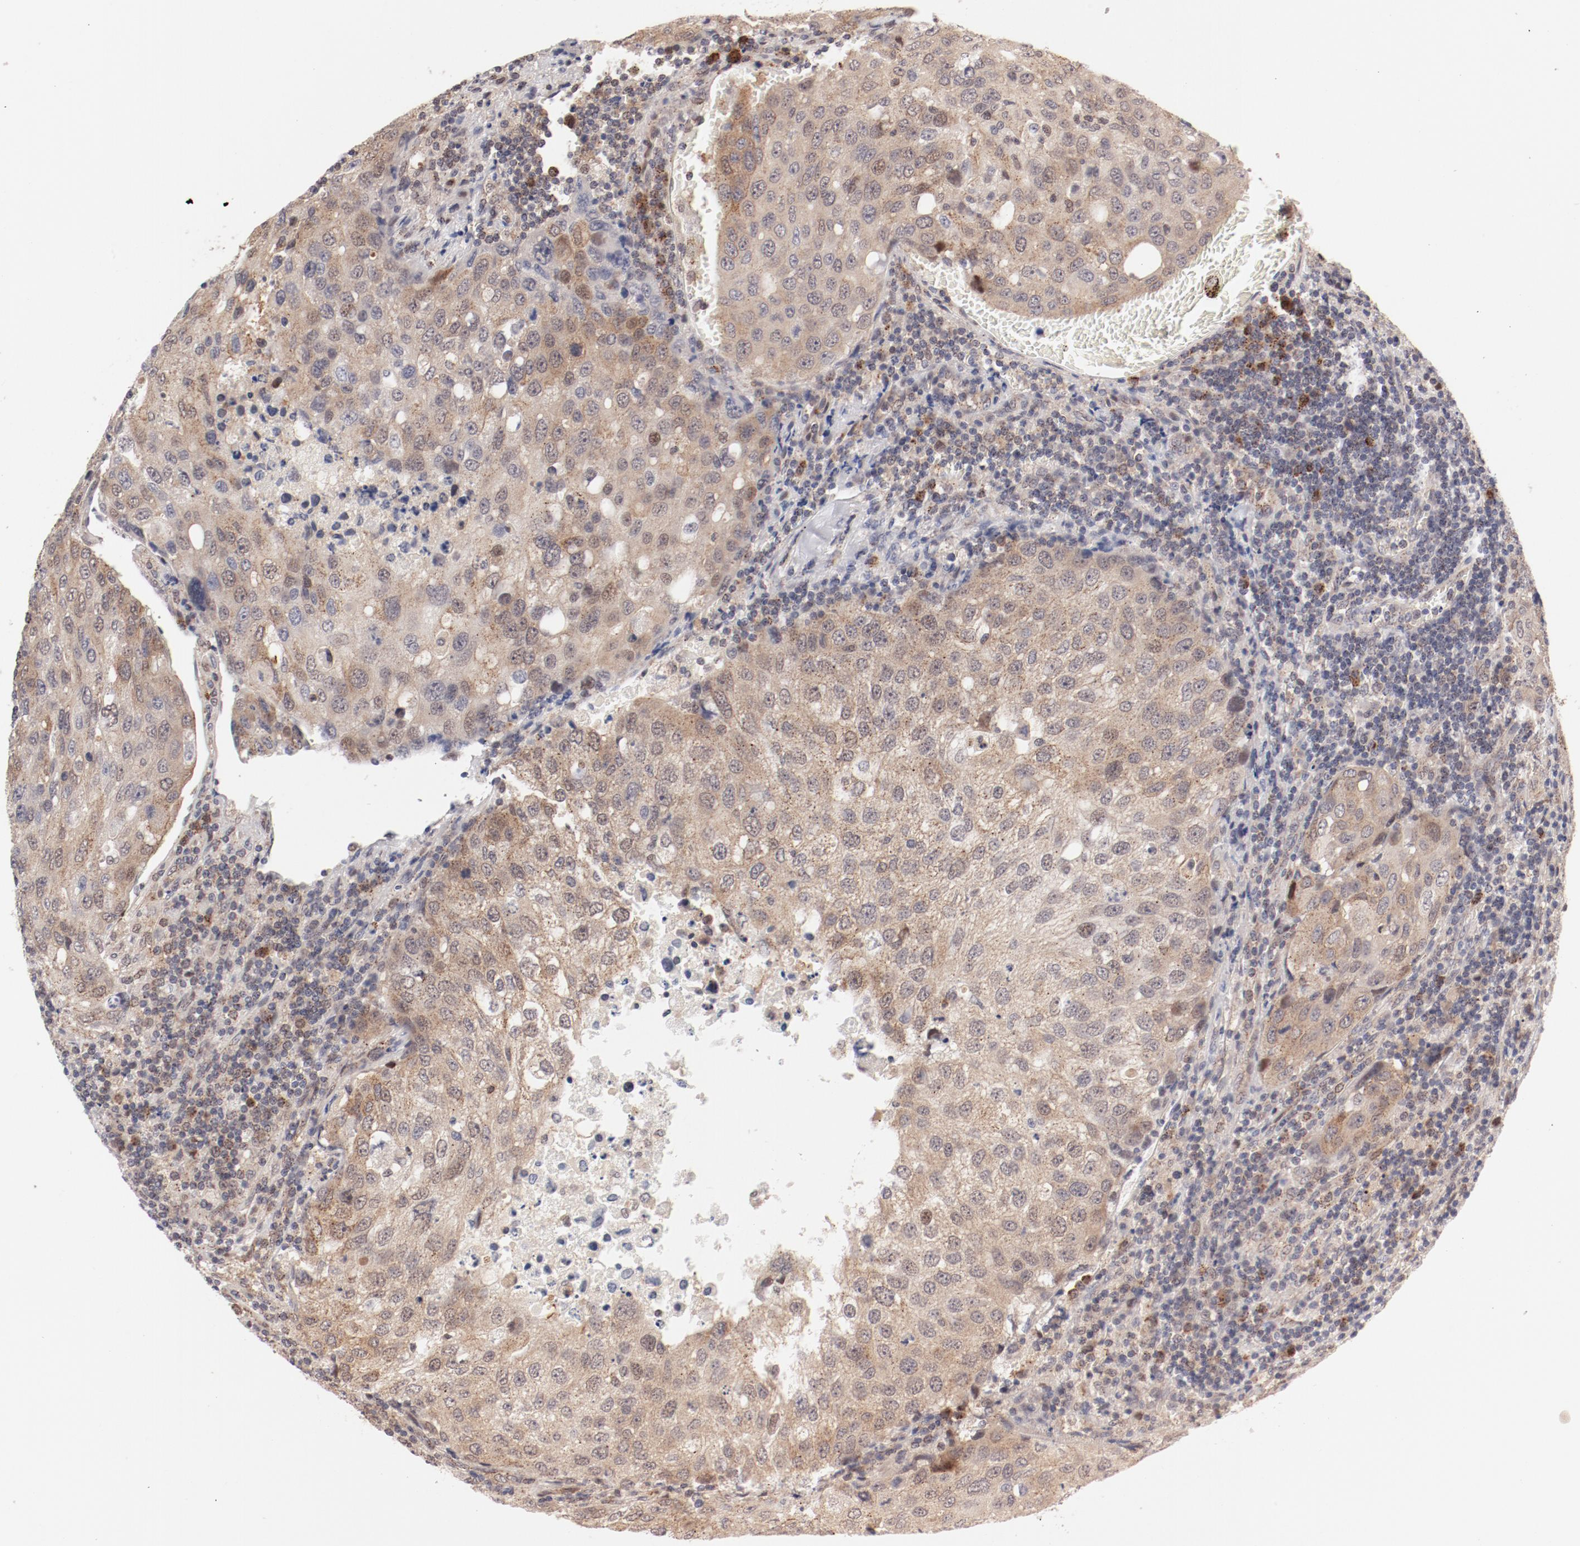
{"staining": {"intensity": "weak", "quantity": "<25%", "location": "cytoplasmic/membranous"}, "tissue": "urothelial cancer", "cell_type": "Tumor cells", "image_type": "cancer", "snomed": [{"axis": "morphology", "description": "Urothelial carcinoma, High grade"}, {"axis": "topography", "description": "Lymph node"}, {"axis": "topography", "description": "Urinary bladder"}], "caption": "Tumor cells show no significant protein positivity in urothelial carcinoma (high-grade). (DAB immunohistochemistry (IHC) visualized using brightfield microscopy, high magnification).", "gene": "RPL12", "patient": {"sex": "male", "age": 51}}